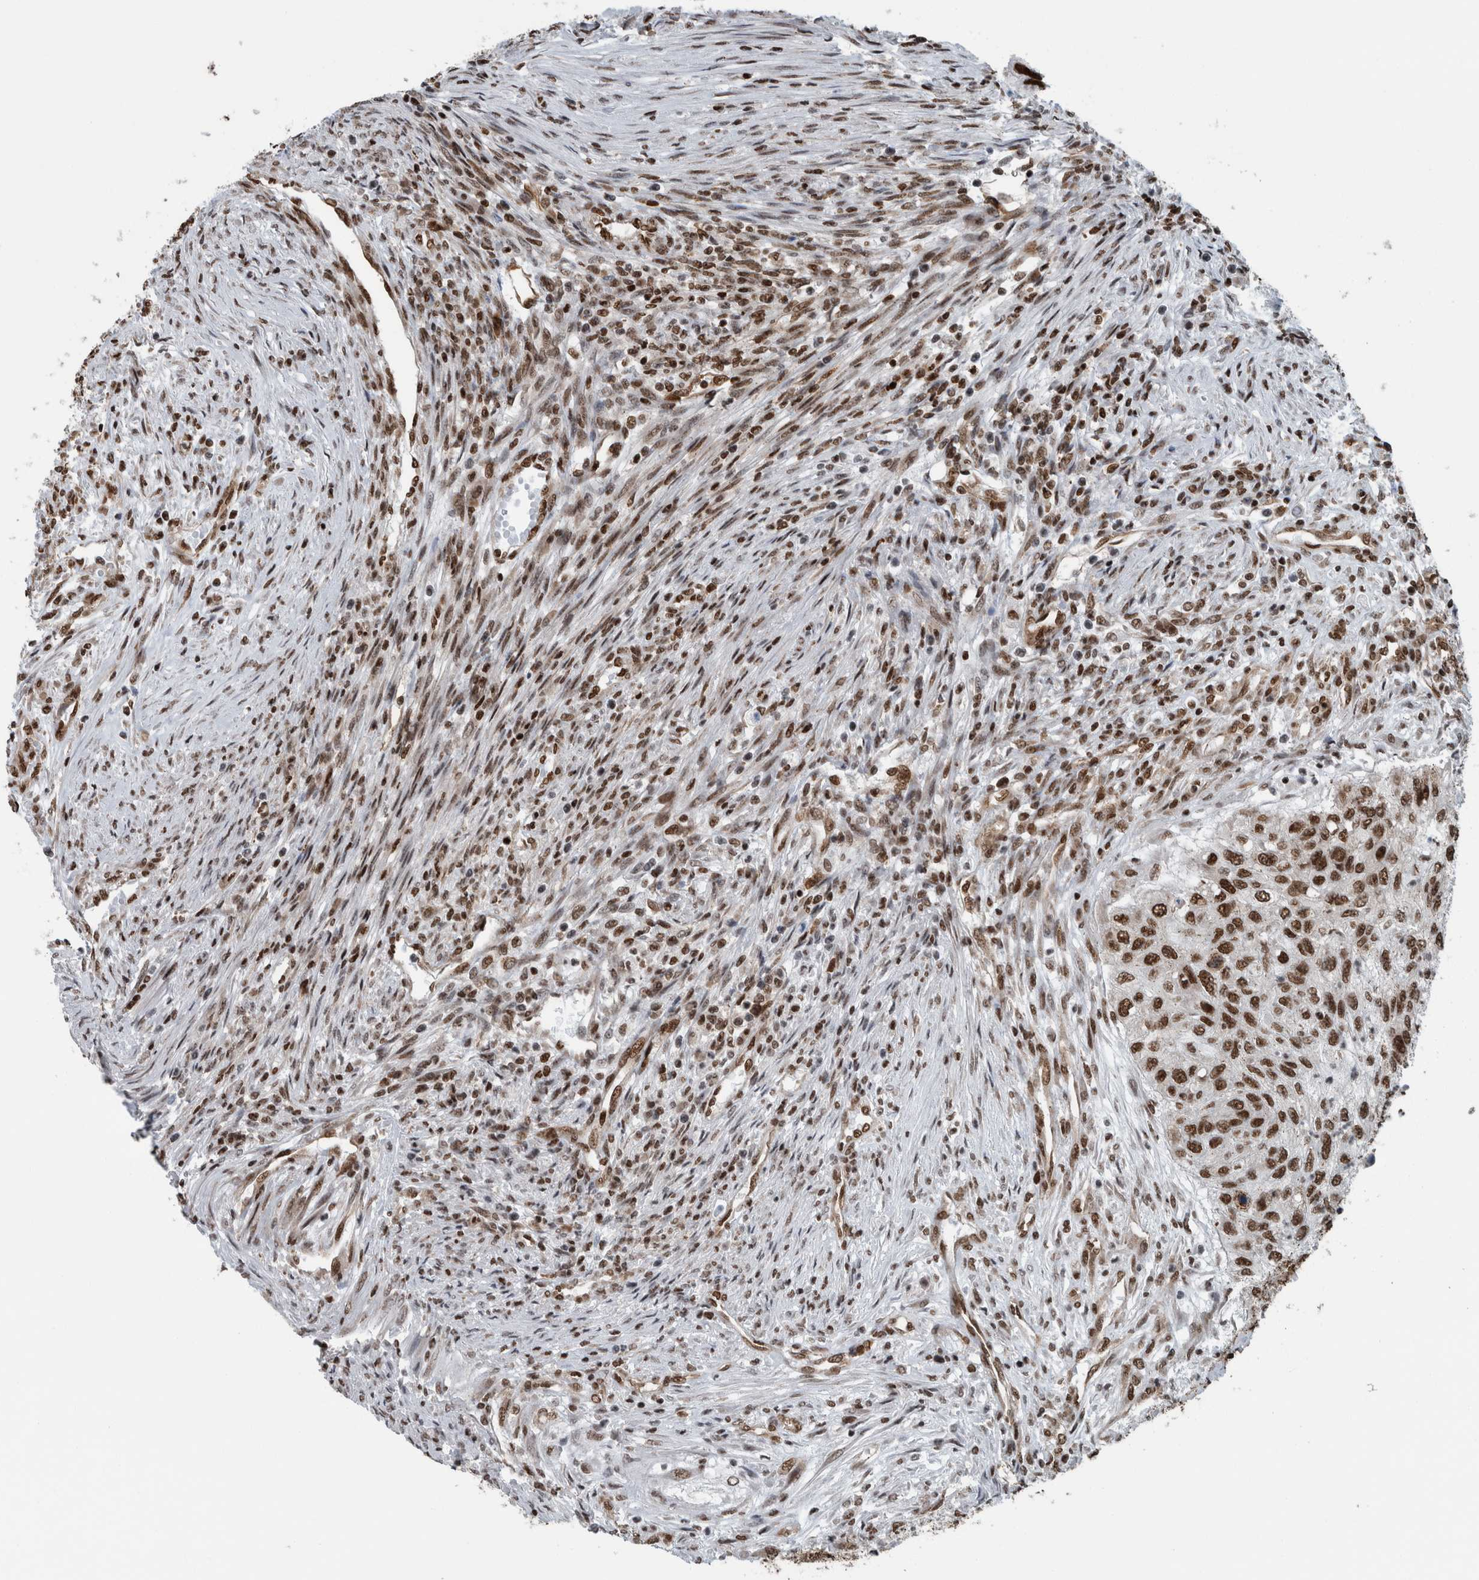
{"staining": {"intensity": "strong", "quantity": ">75%", "location": "nuclear"}, "tissue": "urothelial cancer", "cell_type": "Tumor cells", "image_type": "cancer", "snomed": [{"axis": "morphology", "description": "Urothelial carcinoma, High grade"}, {"axis": "topography", "description": "Urinary bladder"}], "caption": "Immunohistochemical staining of urothelial cancer shows high levels of strong nuclear staining in approximately >75% of tumor cells.", "gene": "DNMT3A", "patient": {"sex": "female", "age": 60}}